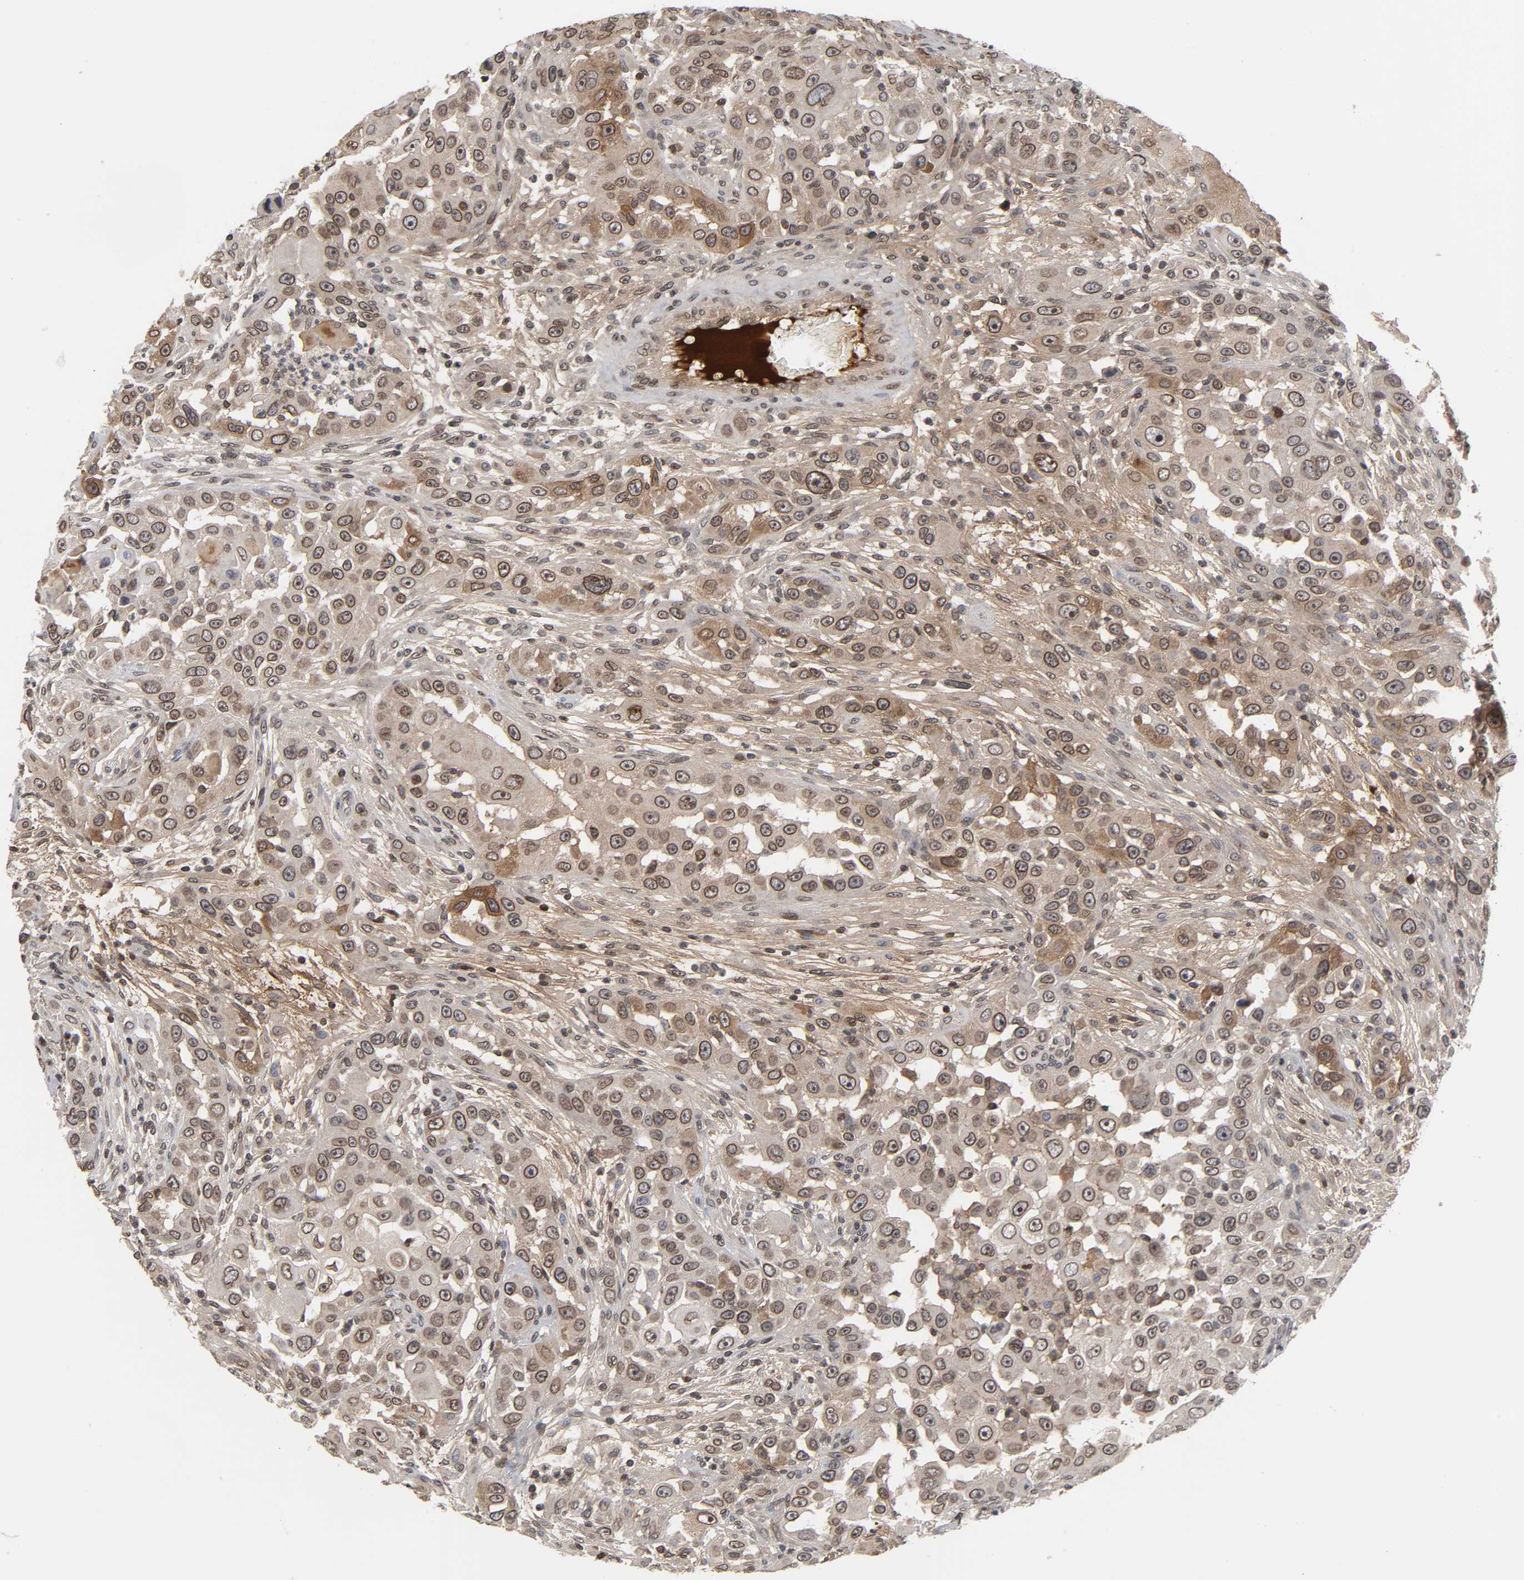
{"staining": {"intensity": "strong", "quantity": ">75%", "location": "cytoplasmic/membranous,nuclear"}, "tissue": "head and neck cancer", "cell_type": "Tumor cells", "image_type": "cancer", "snomed": [{"axis": "morphology", "description": "Carcinoma, NOS"}, {"axis": "topography", "description": "Head-Neck"}], "caption": "DAB (3,3'-diaminobenzidine) immunohistochemical staining of head and neck cancer shows strong cytoplasmic/membranous and nuclear protein expression in about >75% of tumor cells.", "gene": "CPN2", "patient": {"sex": "male", "age": 87}}